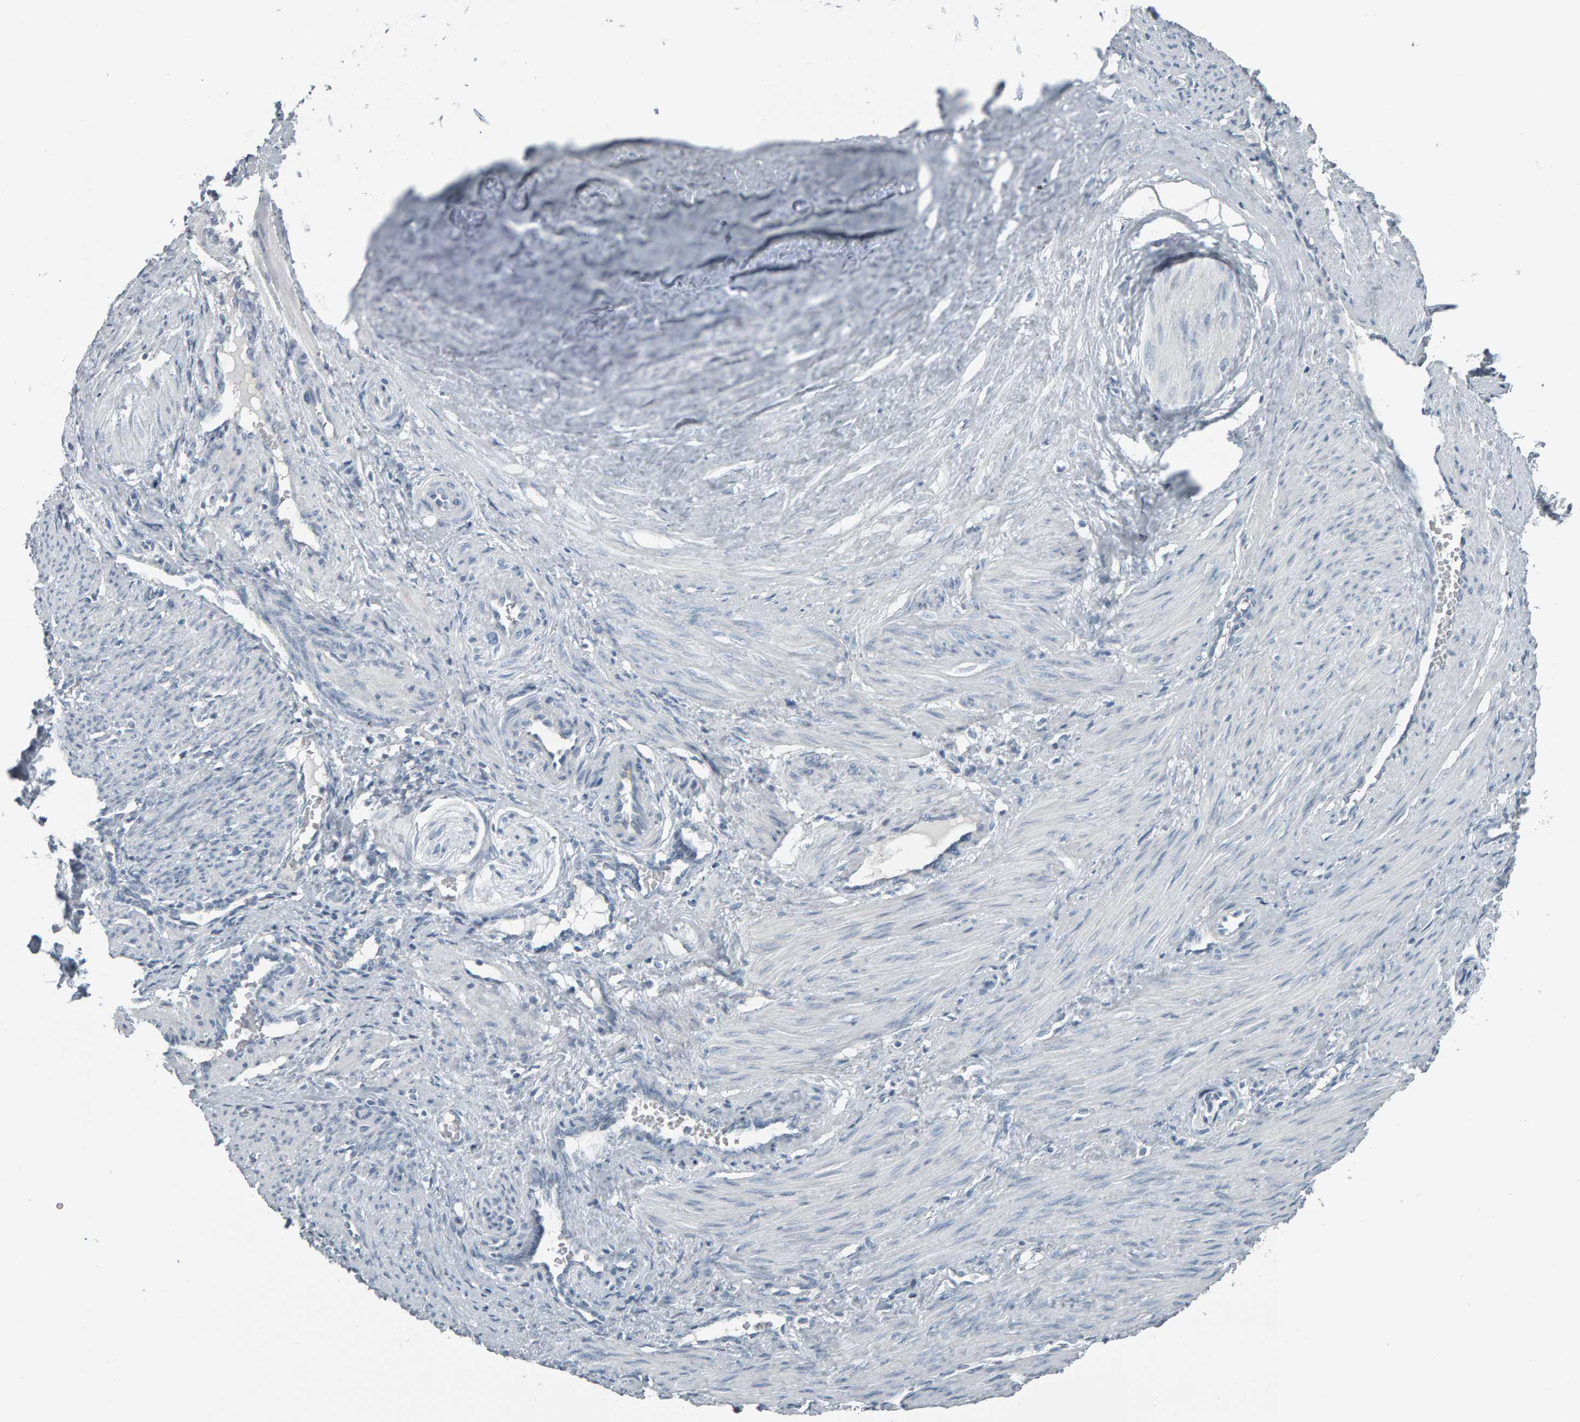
{"staining": {"intensity": "negative", "quantity": "none", "location": "none"}, "tissue": "smooth muscle", "cell_type": "Smooth muscle cells", "image_type": "normal", "snomed": [{"axis": "morphology", "description": "Normal tissue, NOS"}, {"axis": "topography", "description": "Endometrium"}], "caption": "Immunohistochemistry (IHC) of normal smooth muscle exhibits no positivity in smooth muscle cells.", "gene": "PYY", "patient": {"sex": "female", "age": 33}}